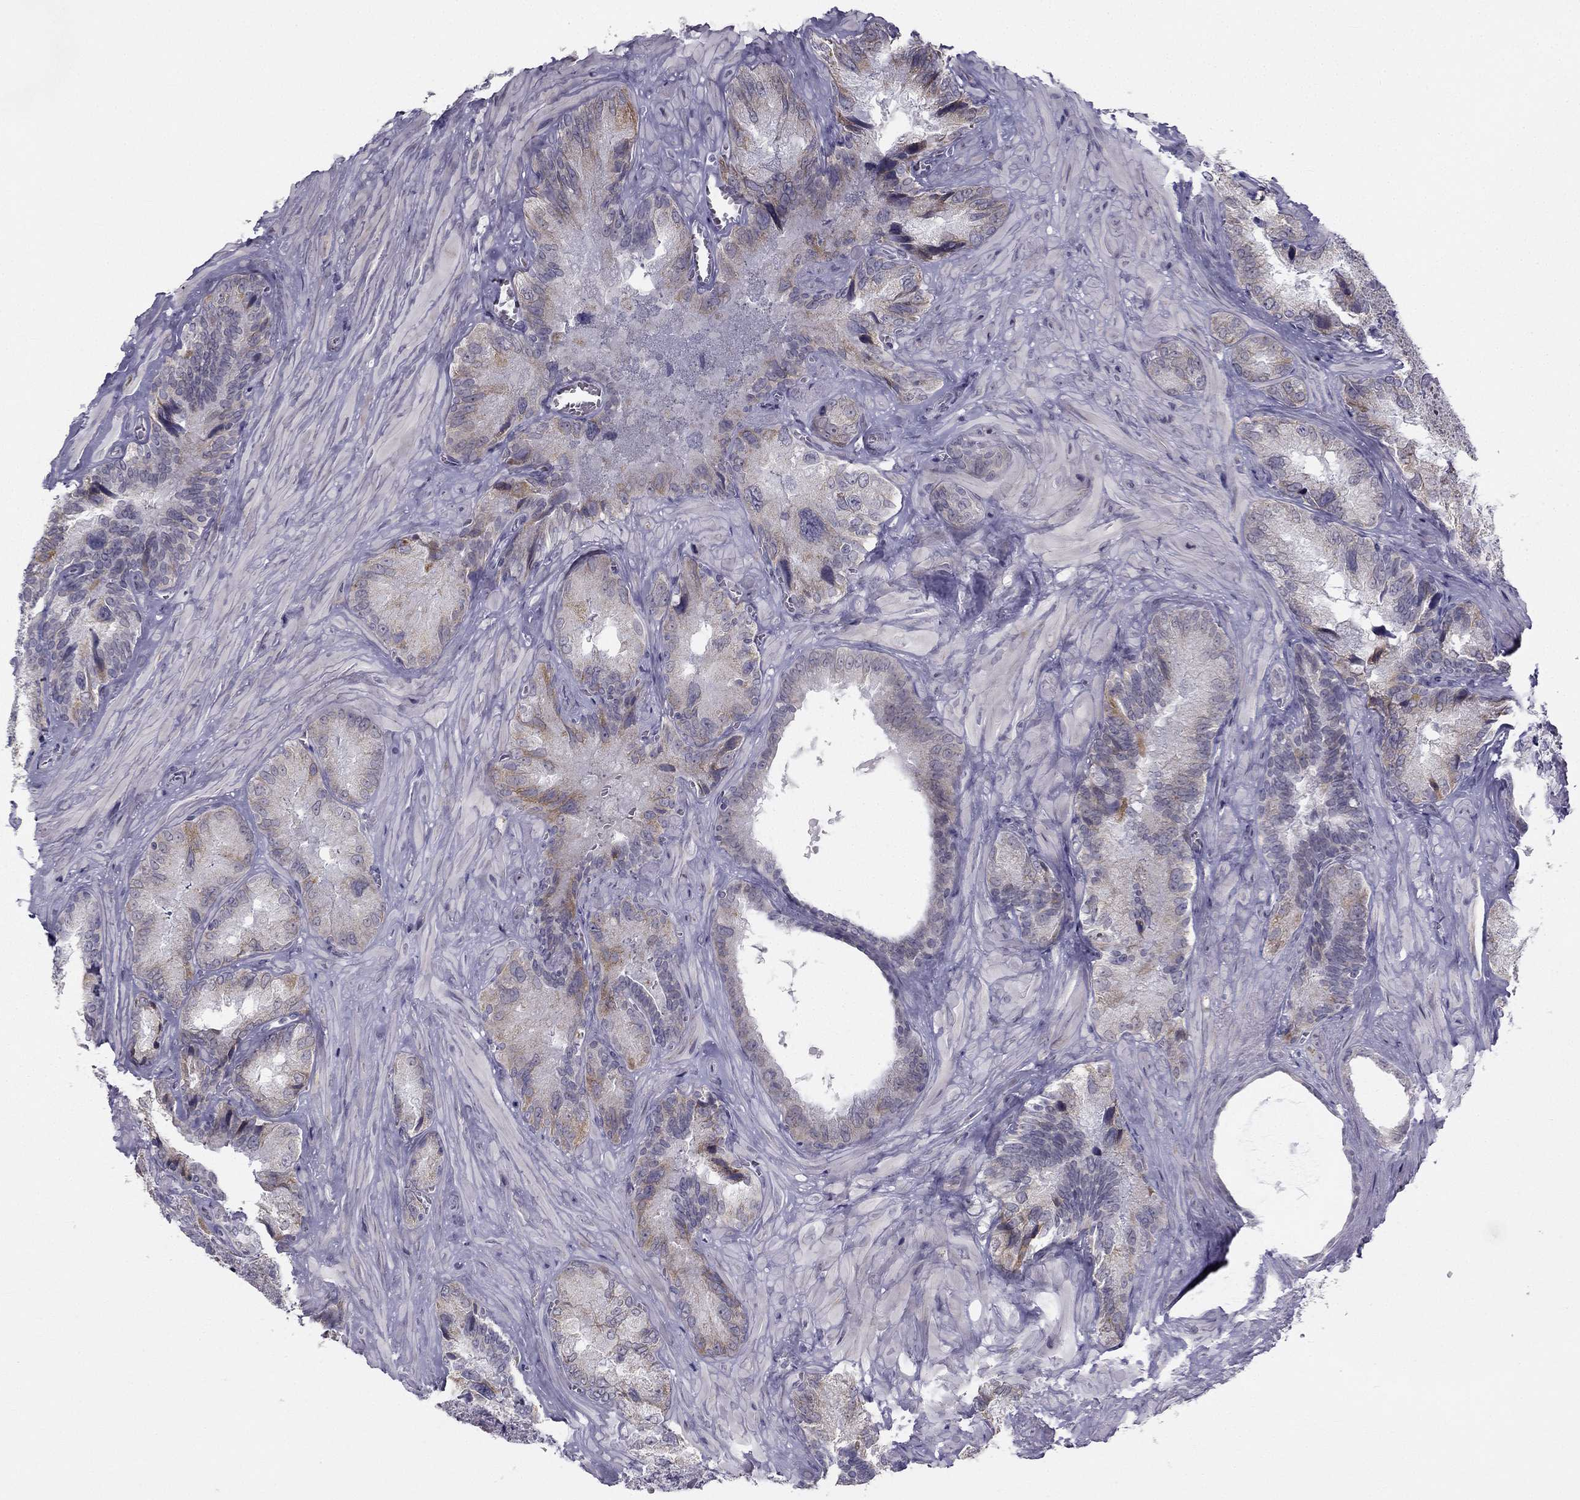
{"staining": {"intensity": "moderate", "quantity": "<25%", "location": "cytoplasmic/membranous"}, "tissue": "seminal vesicle", "cell_type": "Glandular cells", "image_type": "normal", "snomed": [{"axis": "morphology", "description": "Normal tissue, NOS"}, {"axis": "topography", "description": "Seminal veicle"}], "caption": "An immunohistochemistry histopathology image of benign tissue is shown. Protein staining in brown labels moderate cytoplasmic/membranous positivity in seminal vesicle within glandular cells. The protein is shown in brown color, while the nuclei are stained blue.", "gene": "C5orf49", "patient": {"sex": "male", "age": 72}}